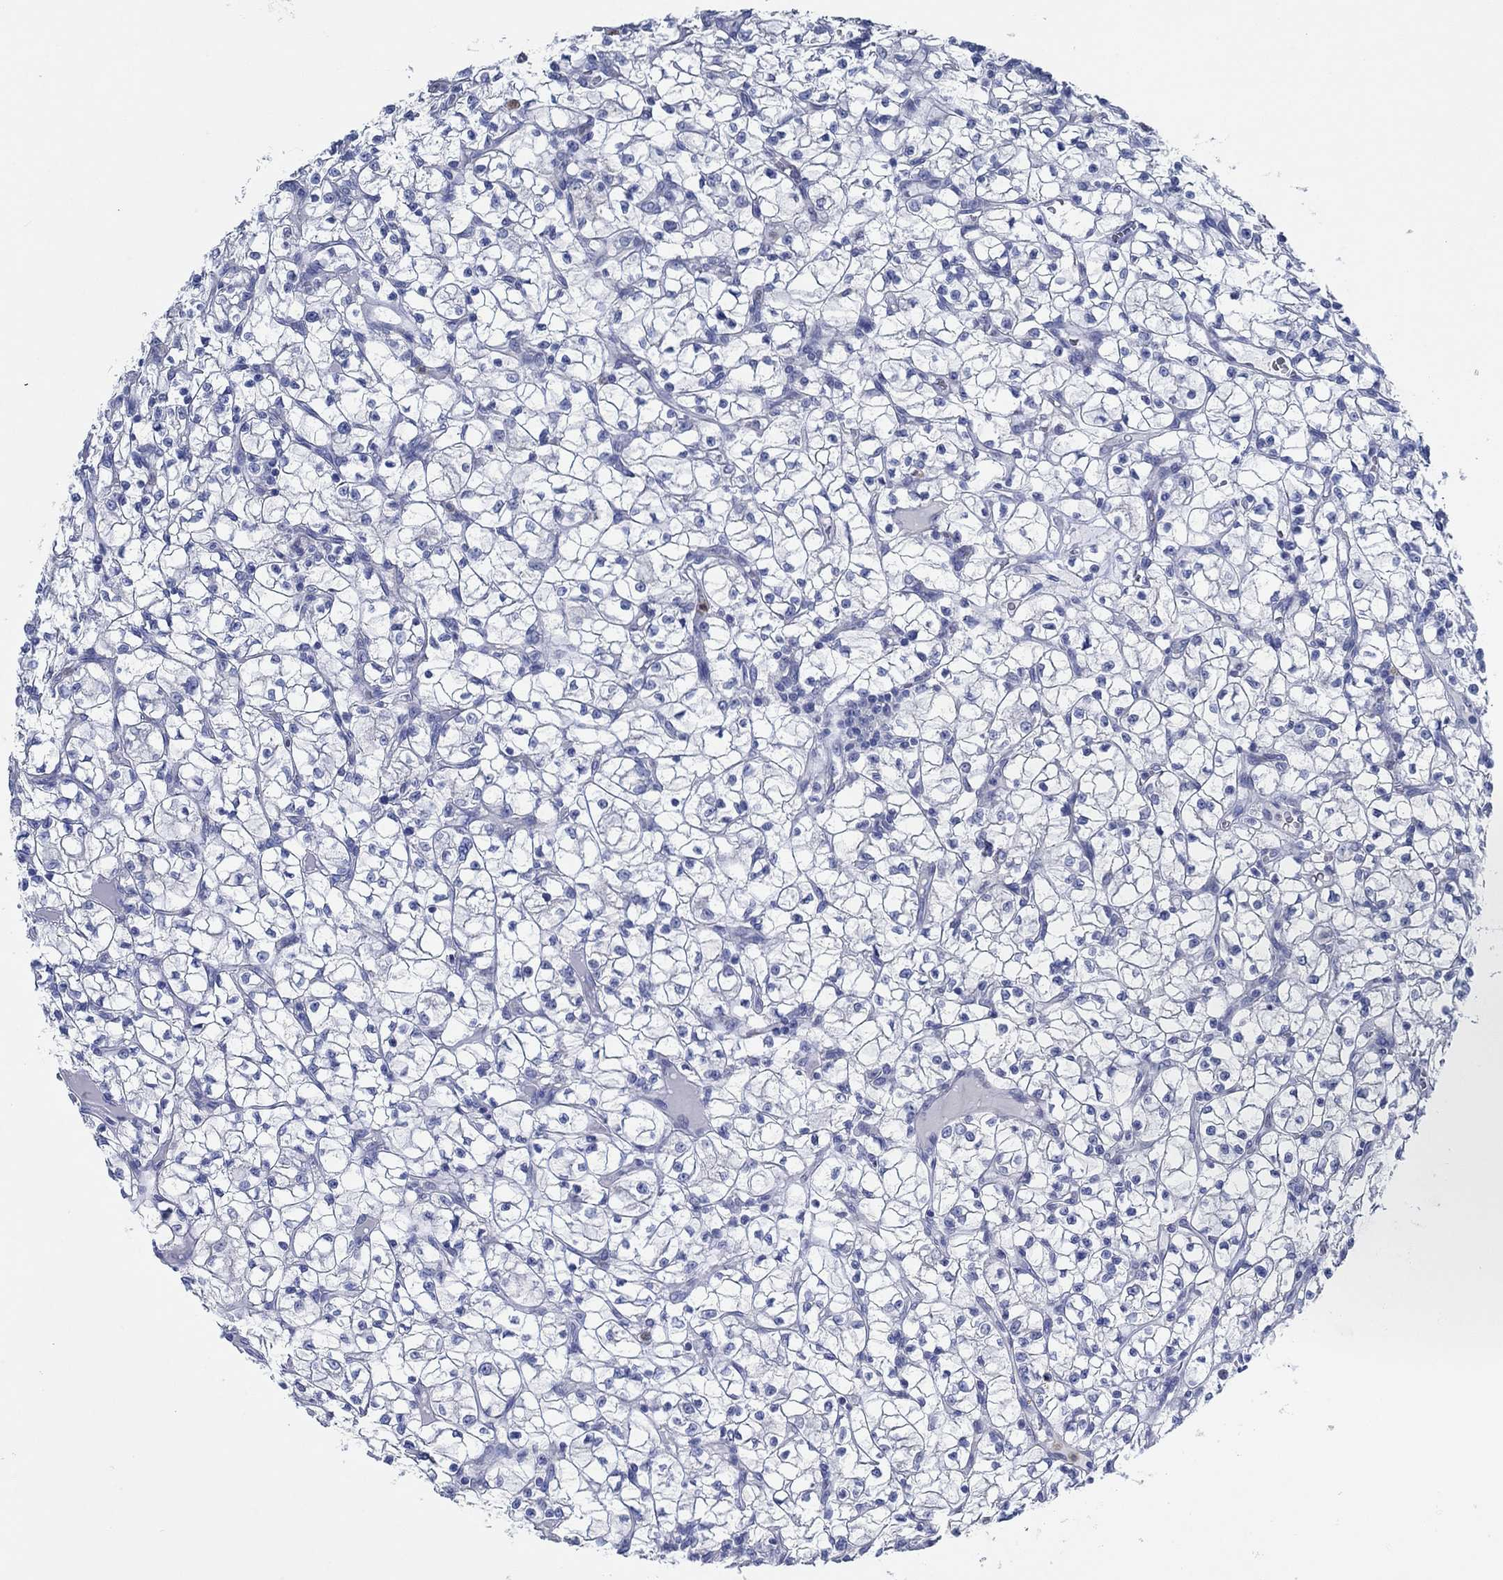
{"staining": {"intensity": "negative", "quantity": "none", "location": "none"}, "tissue": "renal cancer", "cell_type": "Tumor cells", "image_type": "cancer", "snomed": [{"axis": "morphology", "description": "Adenocarcinoma, NOS"}, {"axis": "topography", "description": "Kidney"}], "caption": "The photomicrograph exhibits no staining of tumor cells in renal adenocarcinoma.", "gene": "ZNF671", "patient": {"sex": "female", "age": 64}}